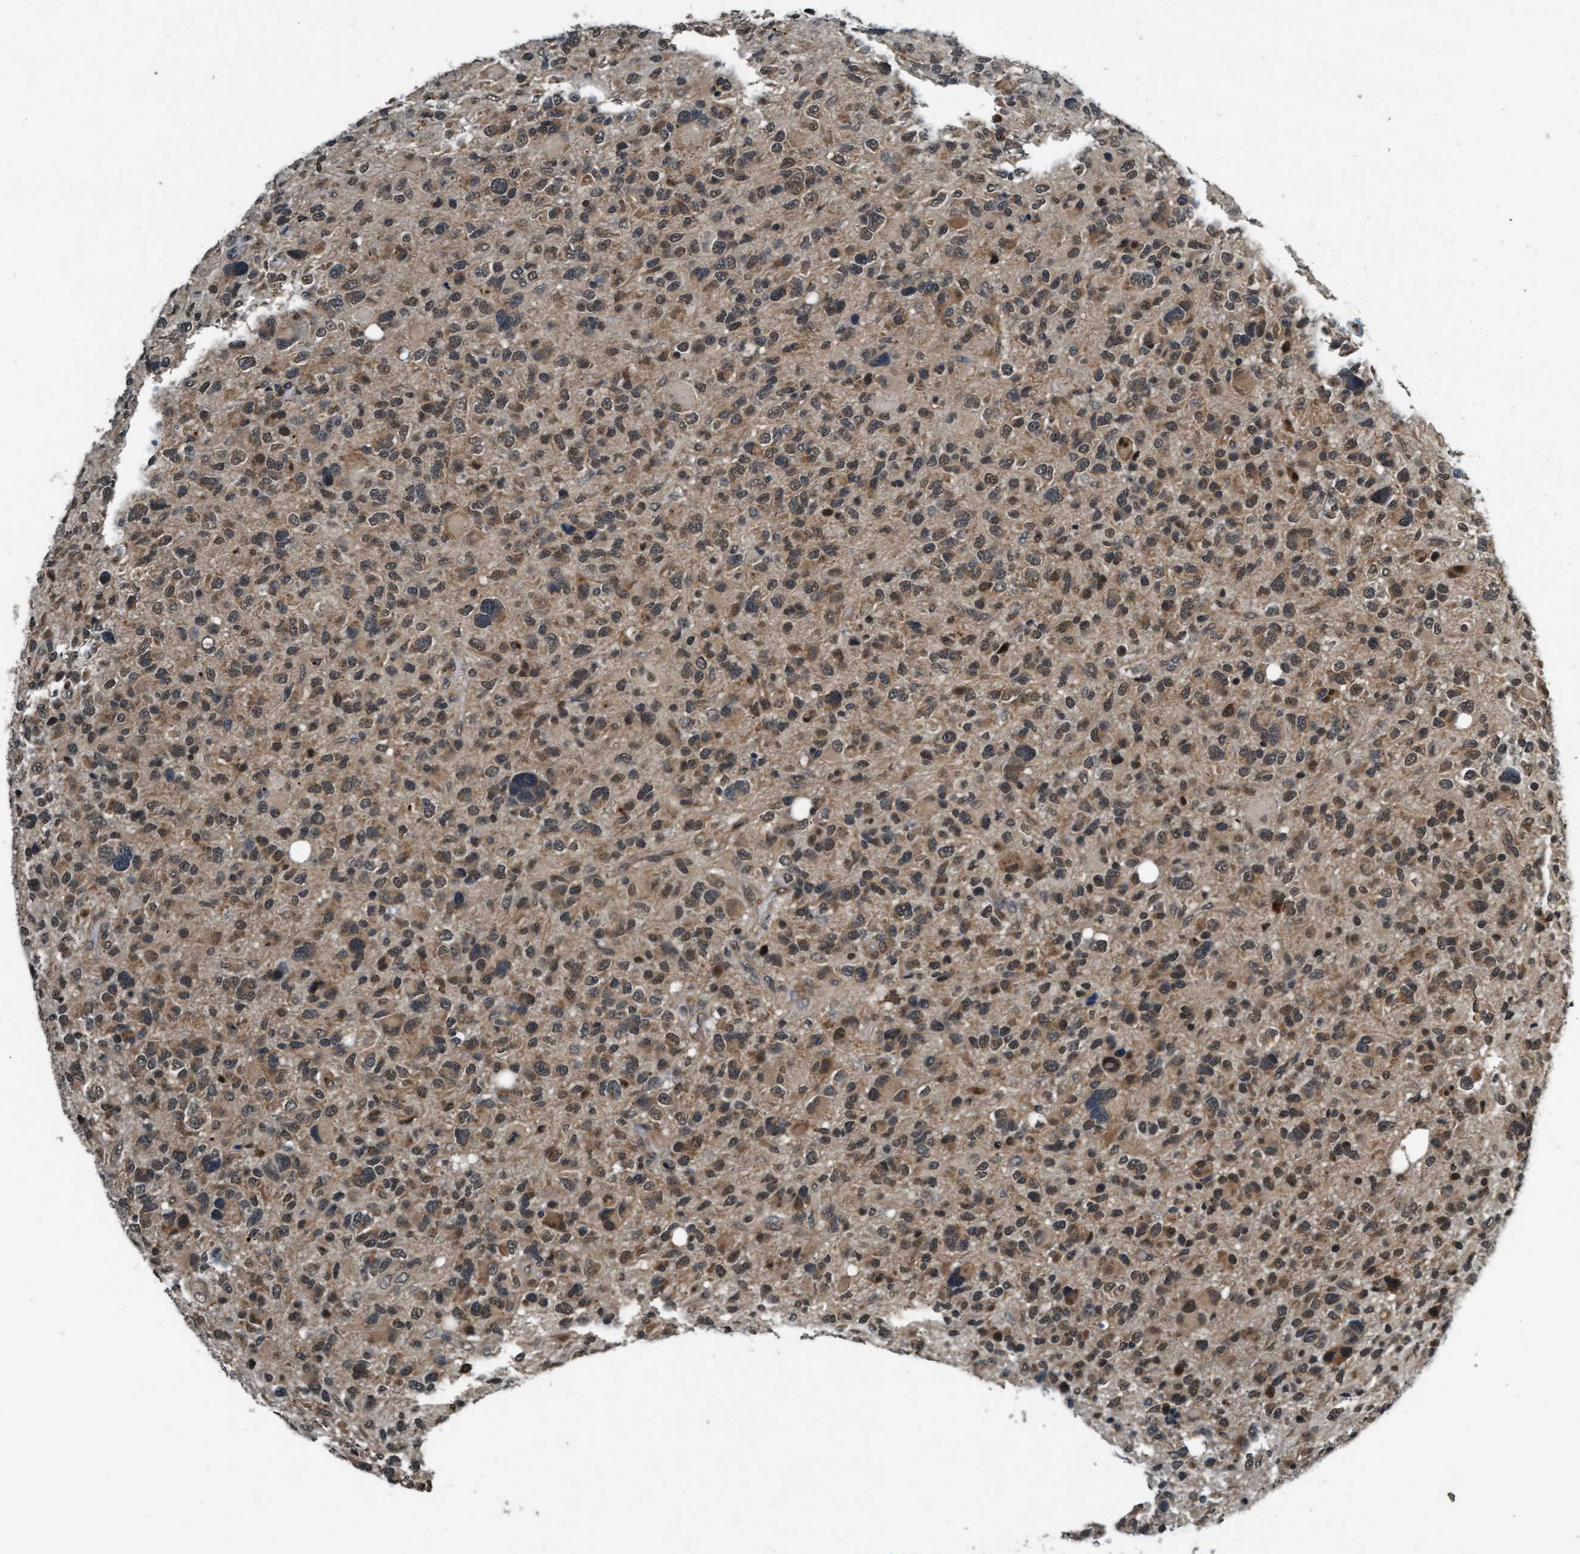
{"staining": {"intensity": "weak", "quantity": ">75%", "location": "cytoplasmic/membranous,nuclear"}, "tissue": "glioma", "cell_type": "Tumor cells", "image_type": "cancer", "snomed": [{"axis": "morphology", "description": "Glioma, malignant, High grade"}, {"axis": "topography", "description": "Brain"}], "caption": "Immunohistochemistry photomicrograph of neoplastic tissue: glioma stained using IHC reveals low levels of weak protein expression localized specifically in the cytoplasmic/membranous and nuclear of tumor cells, appearing as a cytoplasmic/membranous and nuclear brown color.", "gene": "WASF1", "patient": {"sex": "male", "age": 48}}